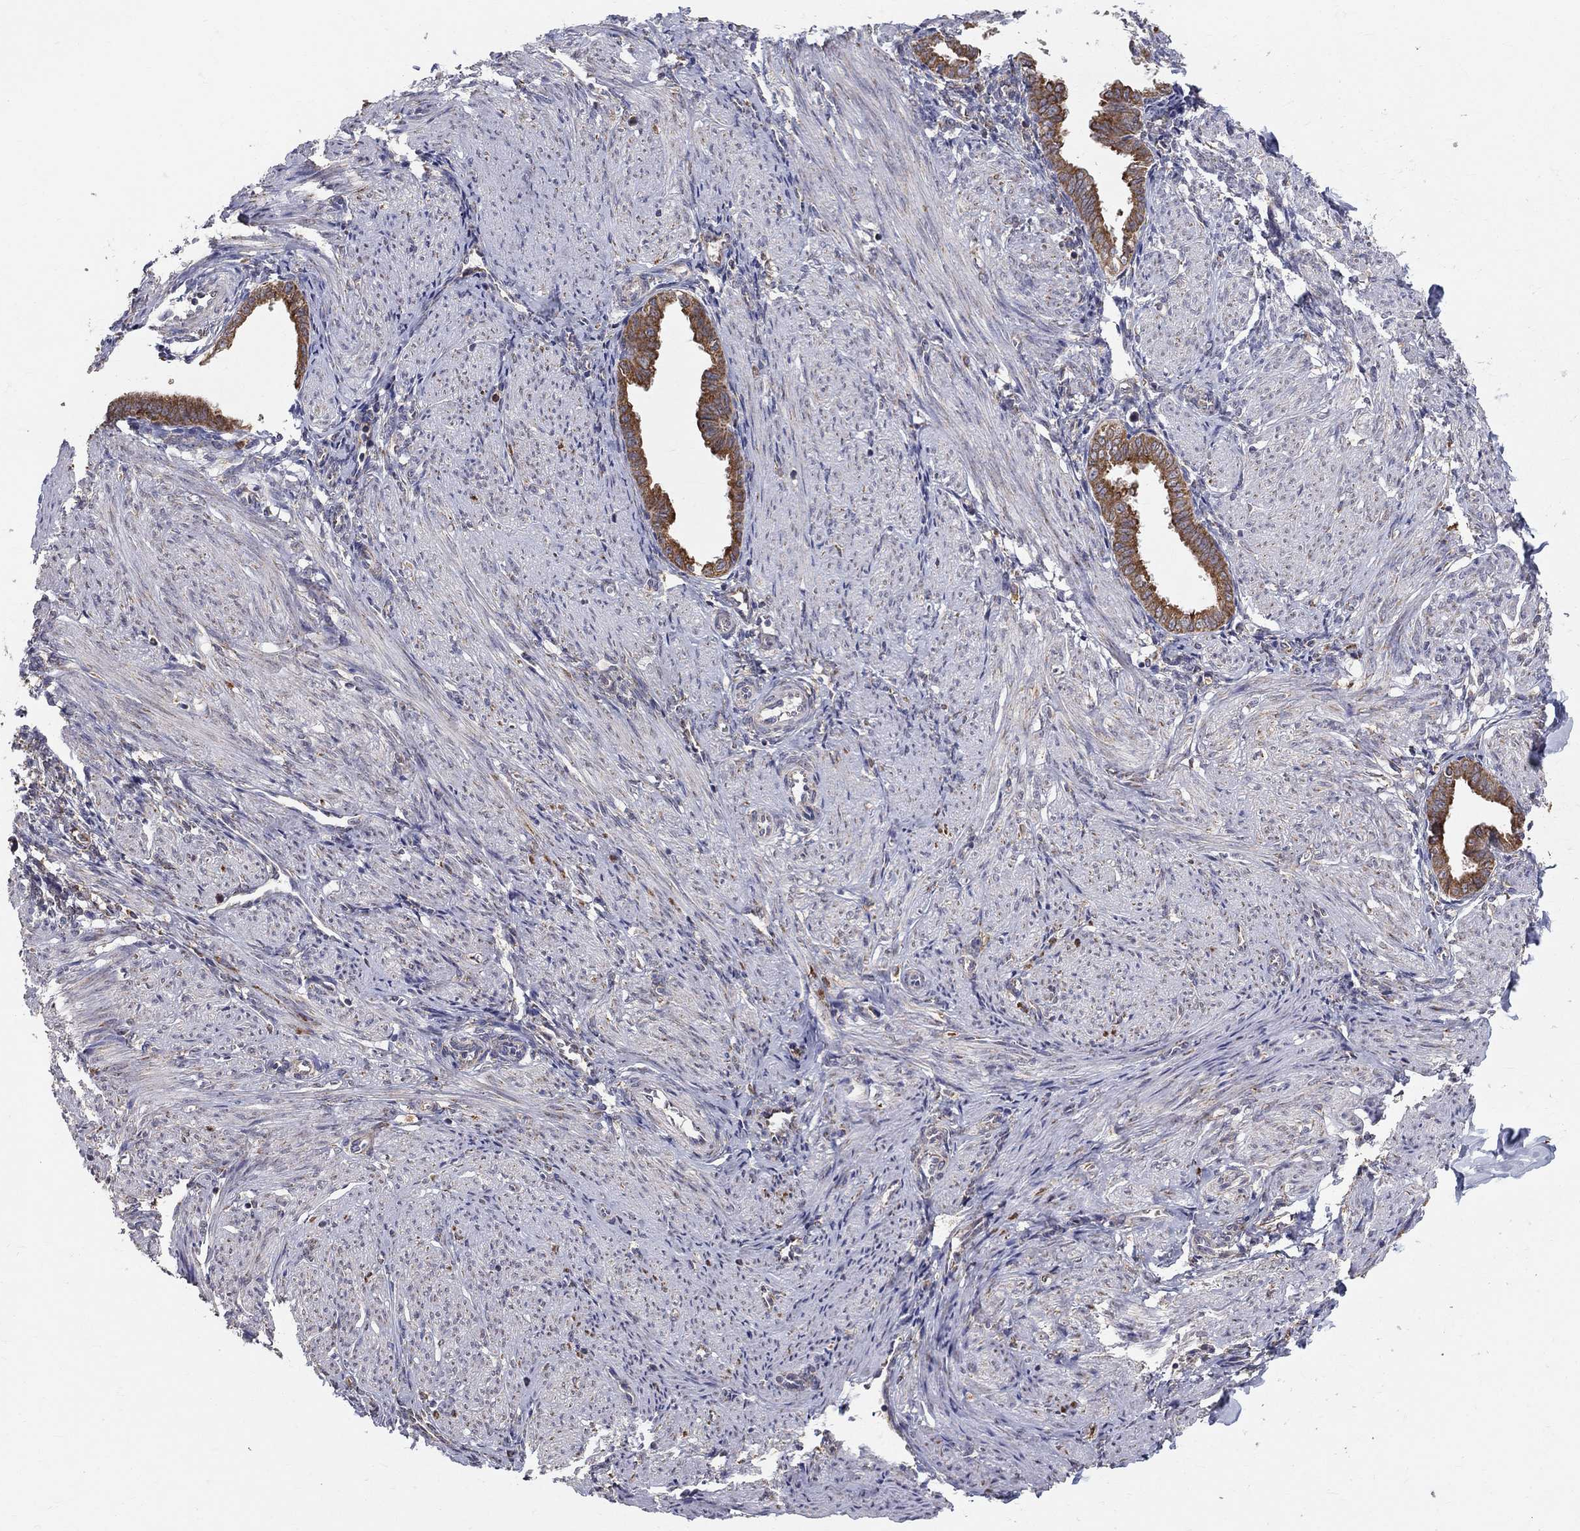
{"staining": {"intensity": "negative", "quantity": "none", "location": "none"}, "tissue": "endometrium", "cell_type": "Cells in endometrial stroma", "image_type": "normal", "snomed": [{"axis": "morphology", "description": "Normal tissue, NOS"}, {"axis": "topography", "description": "Endometrium"}], "caption": "High power microscopy image of an immunohistochemistry histopathology image of unremarkable endometrium, revealing no significant expression in cells in endometrial stroma.", "gene": "PRDX4", "patient": {"sex": "female", "age": 37}}